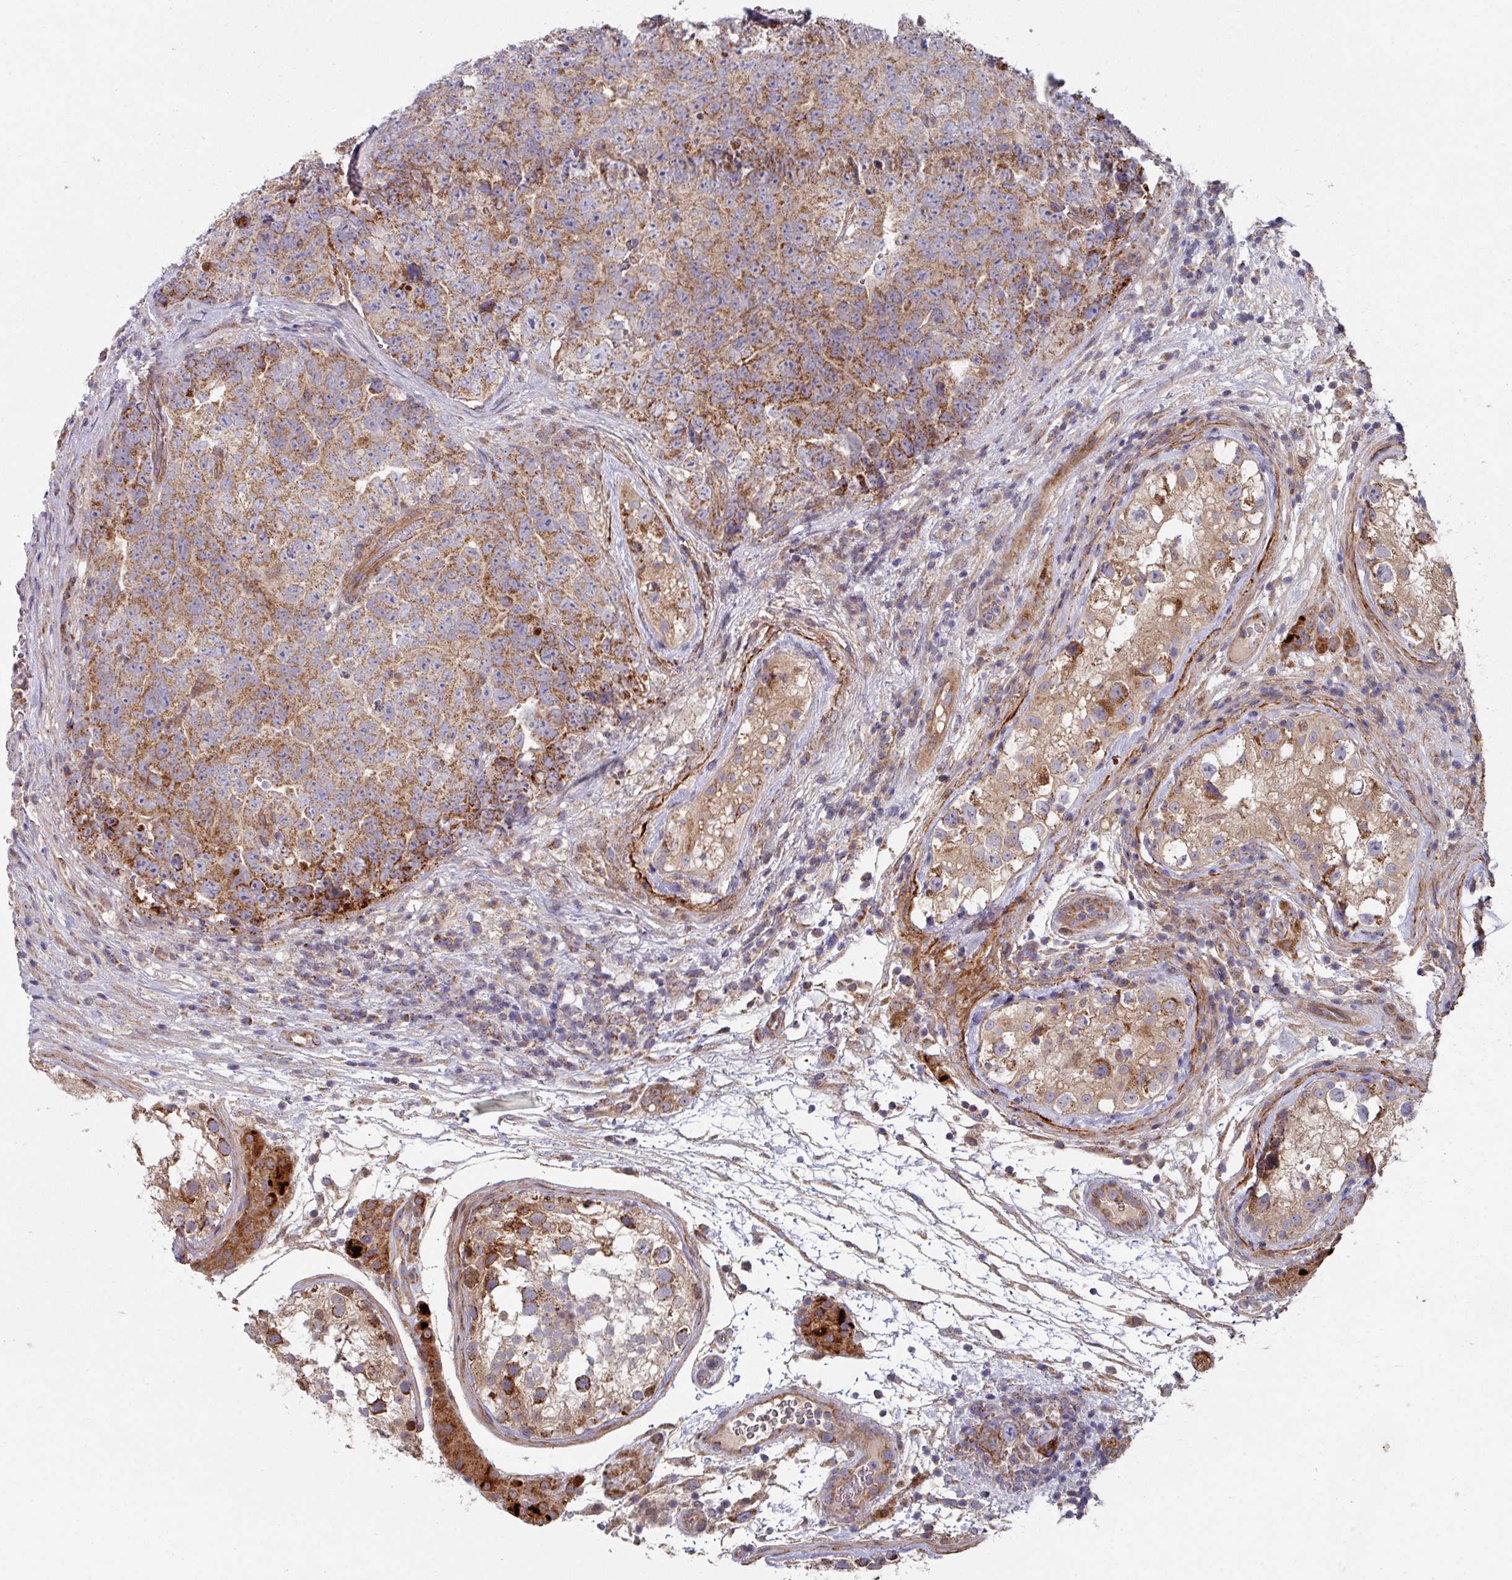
{"staining": {"intensity": "moderate", "quantity": ">75%", "location": "cytoplasmic/membranous"}, "tissue": "testis cancer", "cell_type": "Tumor cells", "image_type": "cancer", "snomed": [{"axis": "morphology", "description": "Seminoma, NOS"}, {"axis": "morphology", "description": "Teratoma, malignant, NOS"}, {"axis": "topography", "description": "Testis"}], "caption": "Tumor cells exhibit moderate cytoplasmic/membranous expression in about >75% of cells in testis cancer.", "gene": "DCAF12L2", "patient": {"sex": "male", "age": 34}}